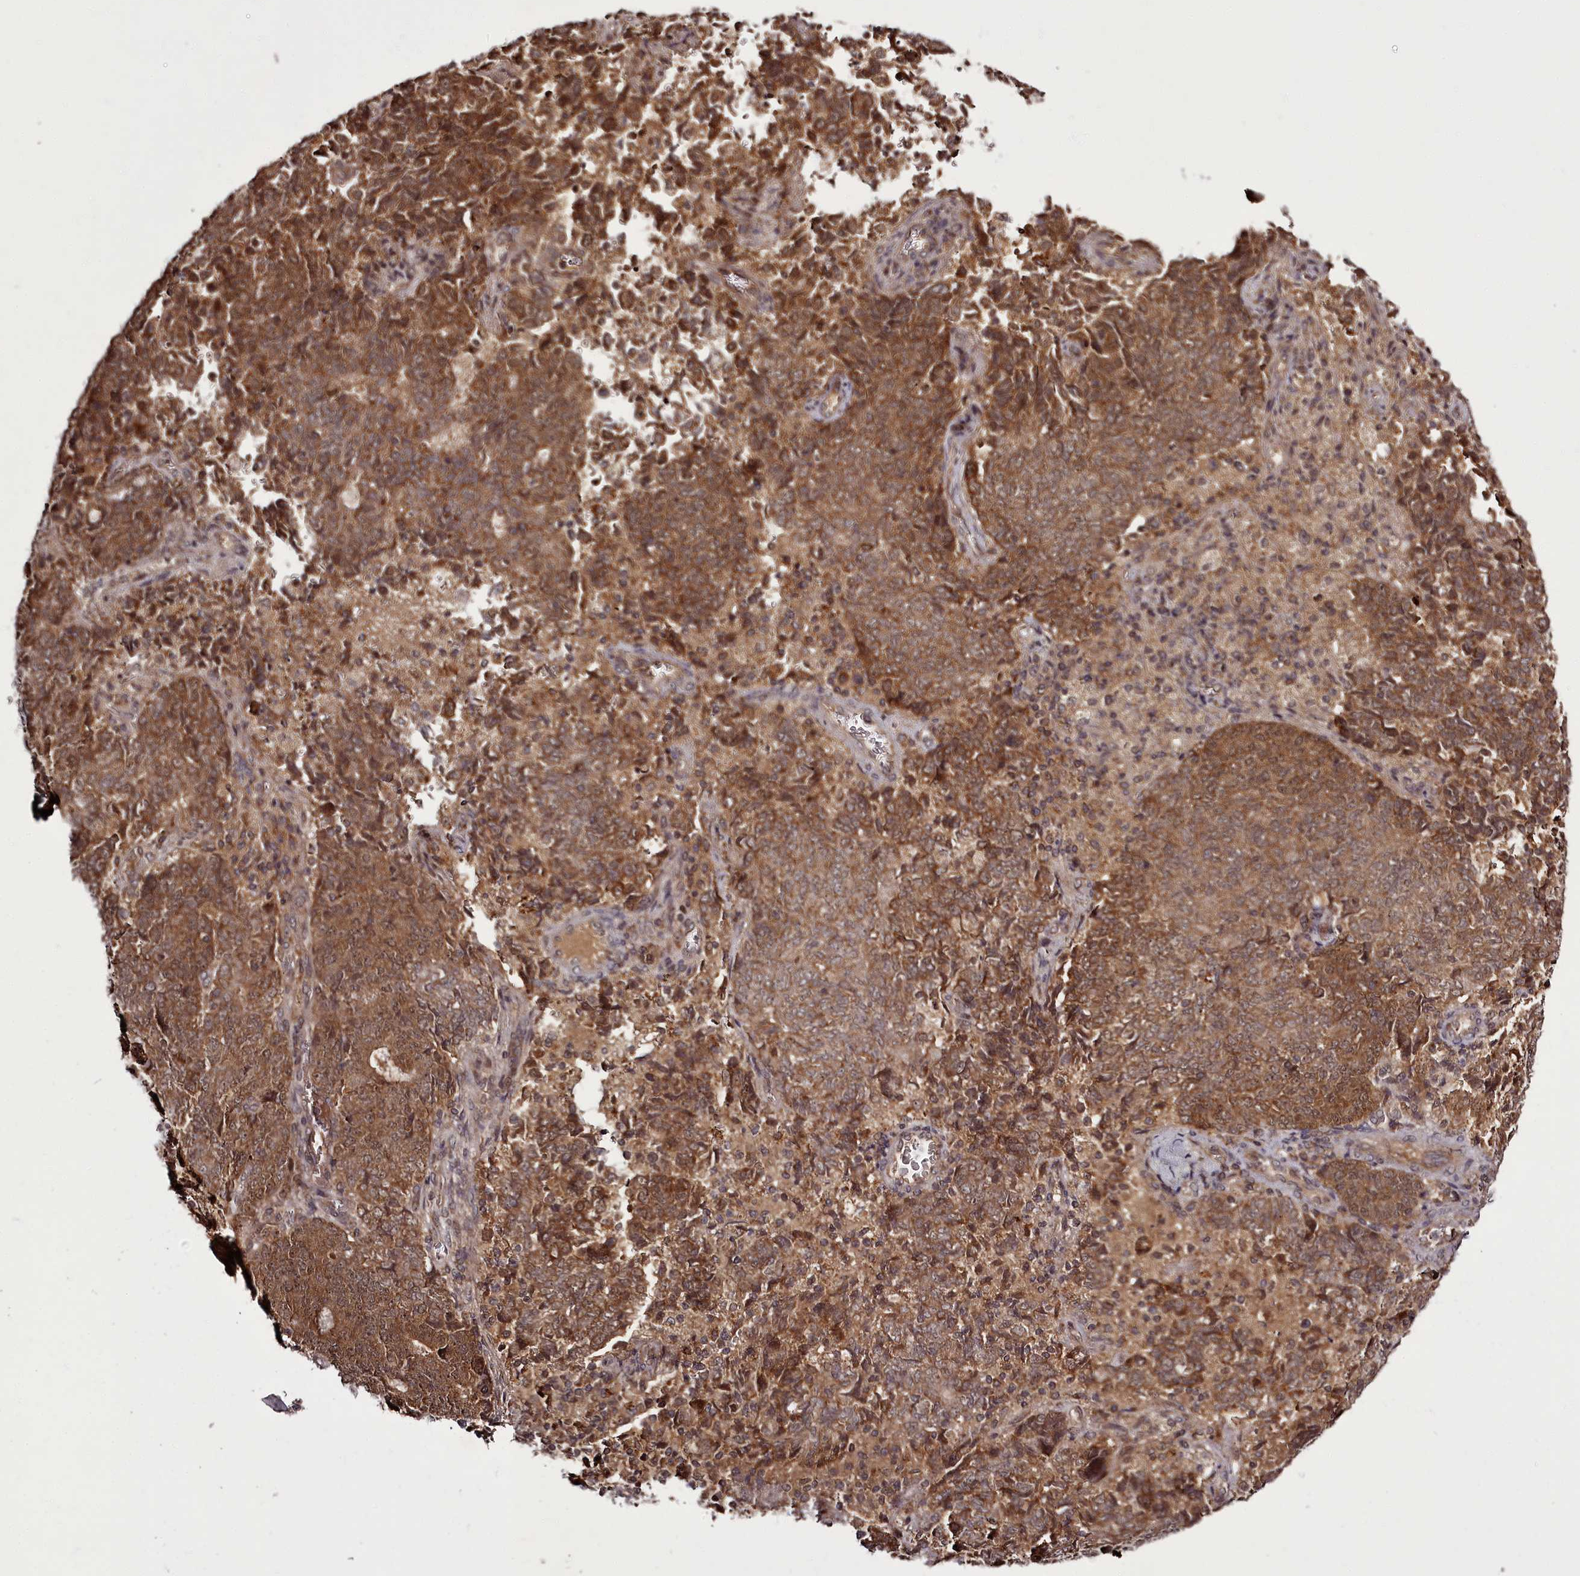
{"staining": {"intensity": "moderate", "quantity": ">75%", "location": "cytoplasmic/membranous"}, "tissue": "endometrial cancer", "cell_type": "Tumor cells", "image_type": "cancer", "snomed": [{"axis": "morphology", "description": "Adenocarcinoma, NOS"}, {"axis": "topography", "description": "Endometrium"}], "caption": "Immunohistochemical staining of endometrial adenocarcinoma shows moderate cytoplasmic/membranous protein expression in approximately >75% of tumor cells. The staining is performed using DAB (3,3'-diaminobenzidine) brown chromogen to label protein expression. The nuclei are counter-stained blue using hematoxylin.", "gene": "PCBP2", "patient": {"sex": "female", "age": 80}}